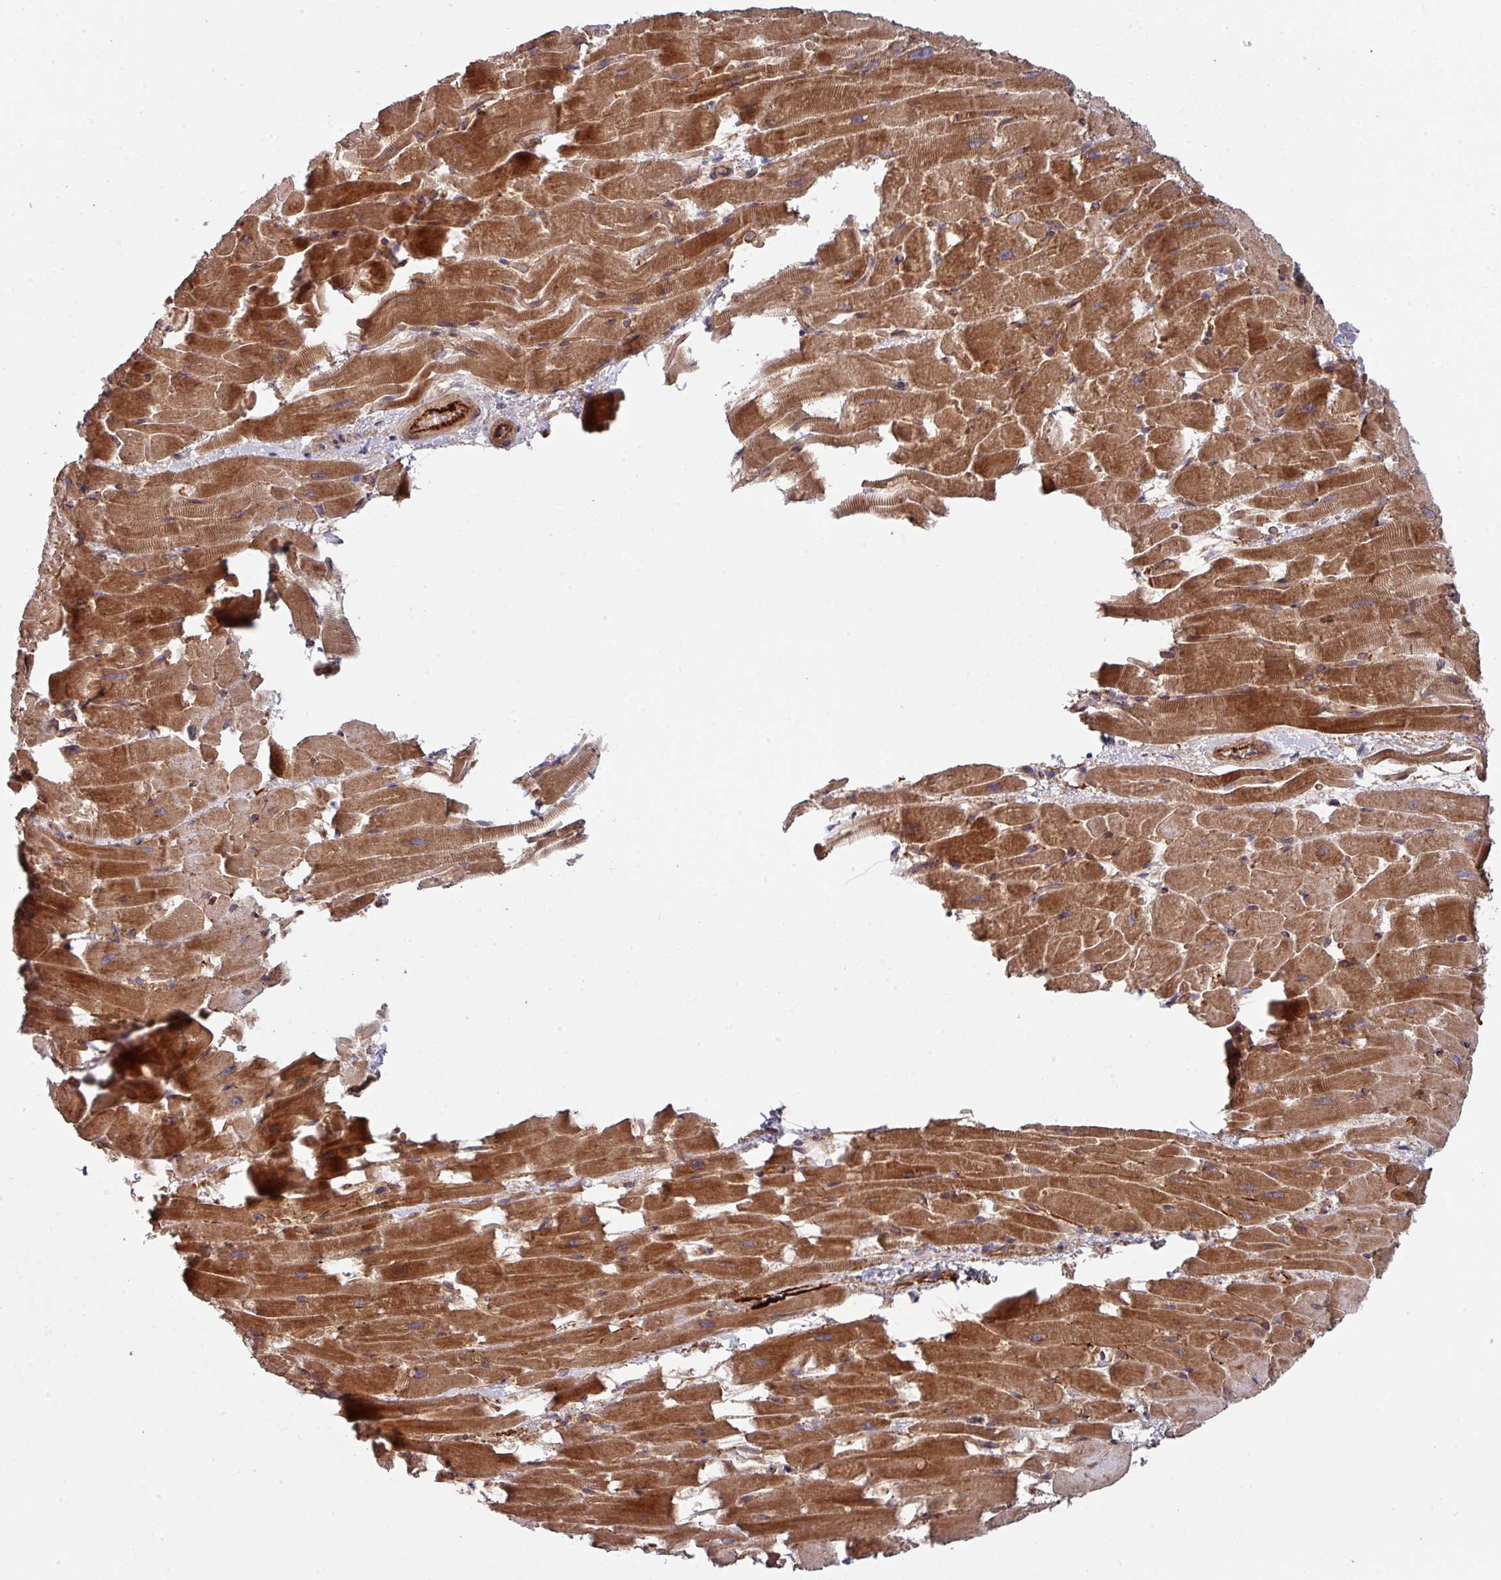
{"staining": {"intensity": "moderate", "quantity": ">75%", "location": "cytoplasmic/membranous"}, "tissue": "heart muscle", "cell_type": "Cardiomyocytes", "image_type": "normal", "snomed": [{"axis": "morphology", "description": "Normal tissue, NOS"}, {"axis": "topography", "description": "Heart"}], "caption": "Moderate cytoplasmic/membranous positivity for a protein is identified in approximately >75% of cardiomyocytes of unremarkable heart muscle using immunohistochemistry.", "gene": "DCAF12L1", "patient": {"sex": "male", "age": 37}}